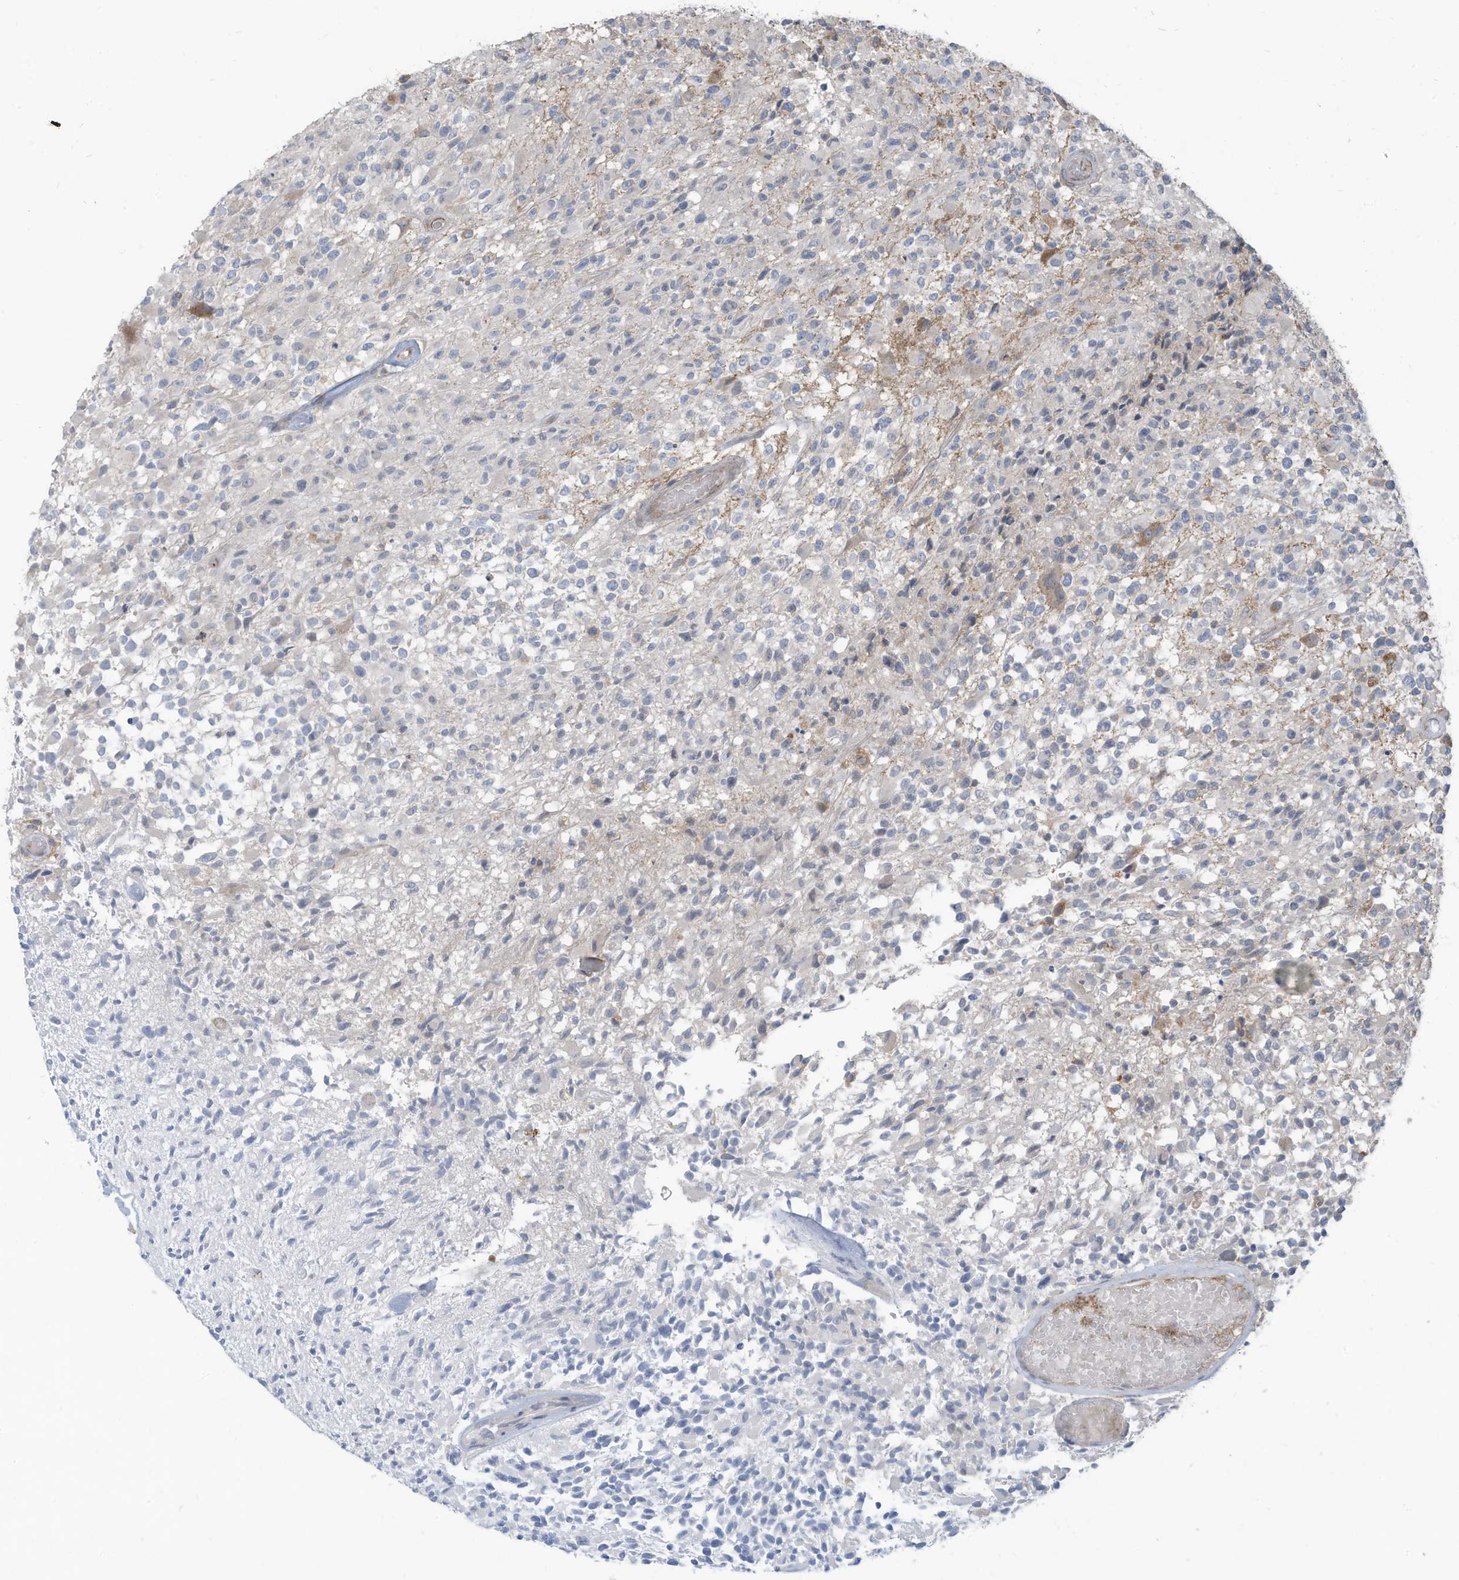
{"staining": {"intensity": "negative", "quantity": "none", "location": "none"}, "tissue": "glioma", "cell_type": "Tumor cells", "image_type": "cancer", "snomed": [{"axis": "morphology", "description": "Glioma, malignant, High grade"}, {"axis": "morphology", "description": "Glioblastoma, NOS"}, {"axis": "topography", "description": "Brain"}], "caption": "Micrograph shows no significant protein expression in tumor cells of malignant glioma (high-grade).", "gene": "DZIP3", "patient": {"sex": "male", "age": 60}}